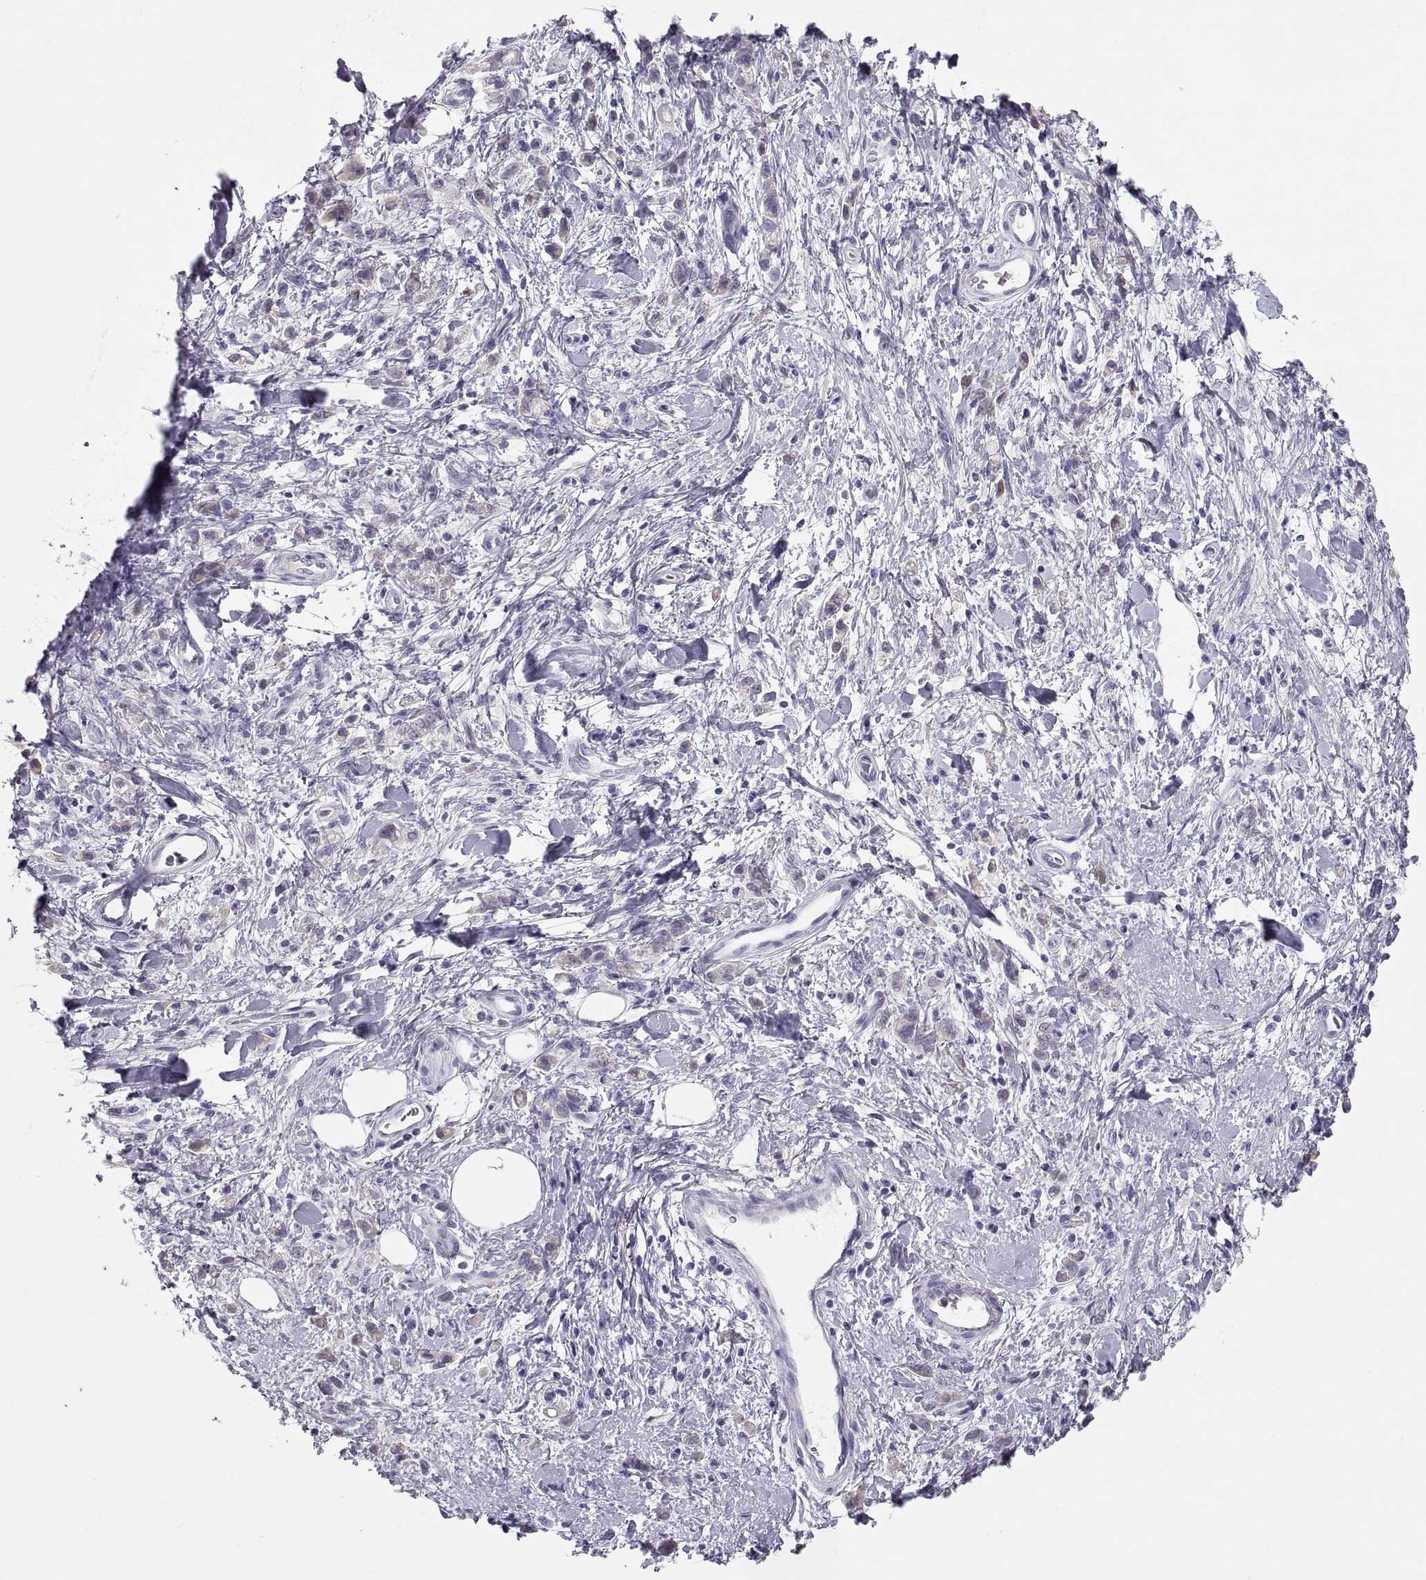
{"staining": {"intensity": "negative", "quantity": "none", "location": "none"}, "tissue": "stomach cancer", "cell_type": "Tumor cells", "image_type": "cancer", "snomed": [{"axis": "morphology", "description": "Adenocarcinoma, NOS"}, {"axis": "topography", "description": "Stomach"}], "caption": "Micrograph shows no protein positivity in tumor cells of stomach adenocarcinoma tissue.", "gene": "MAGEB2", "patient": {"sex": "male", "age": 77}}